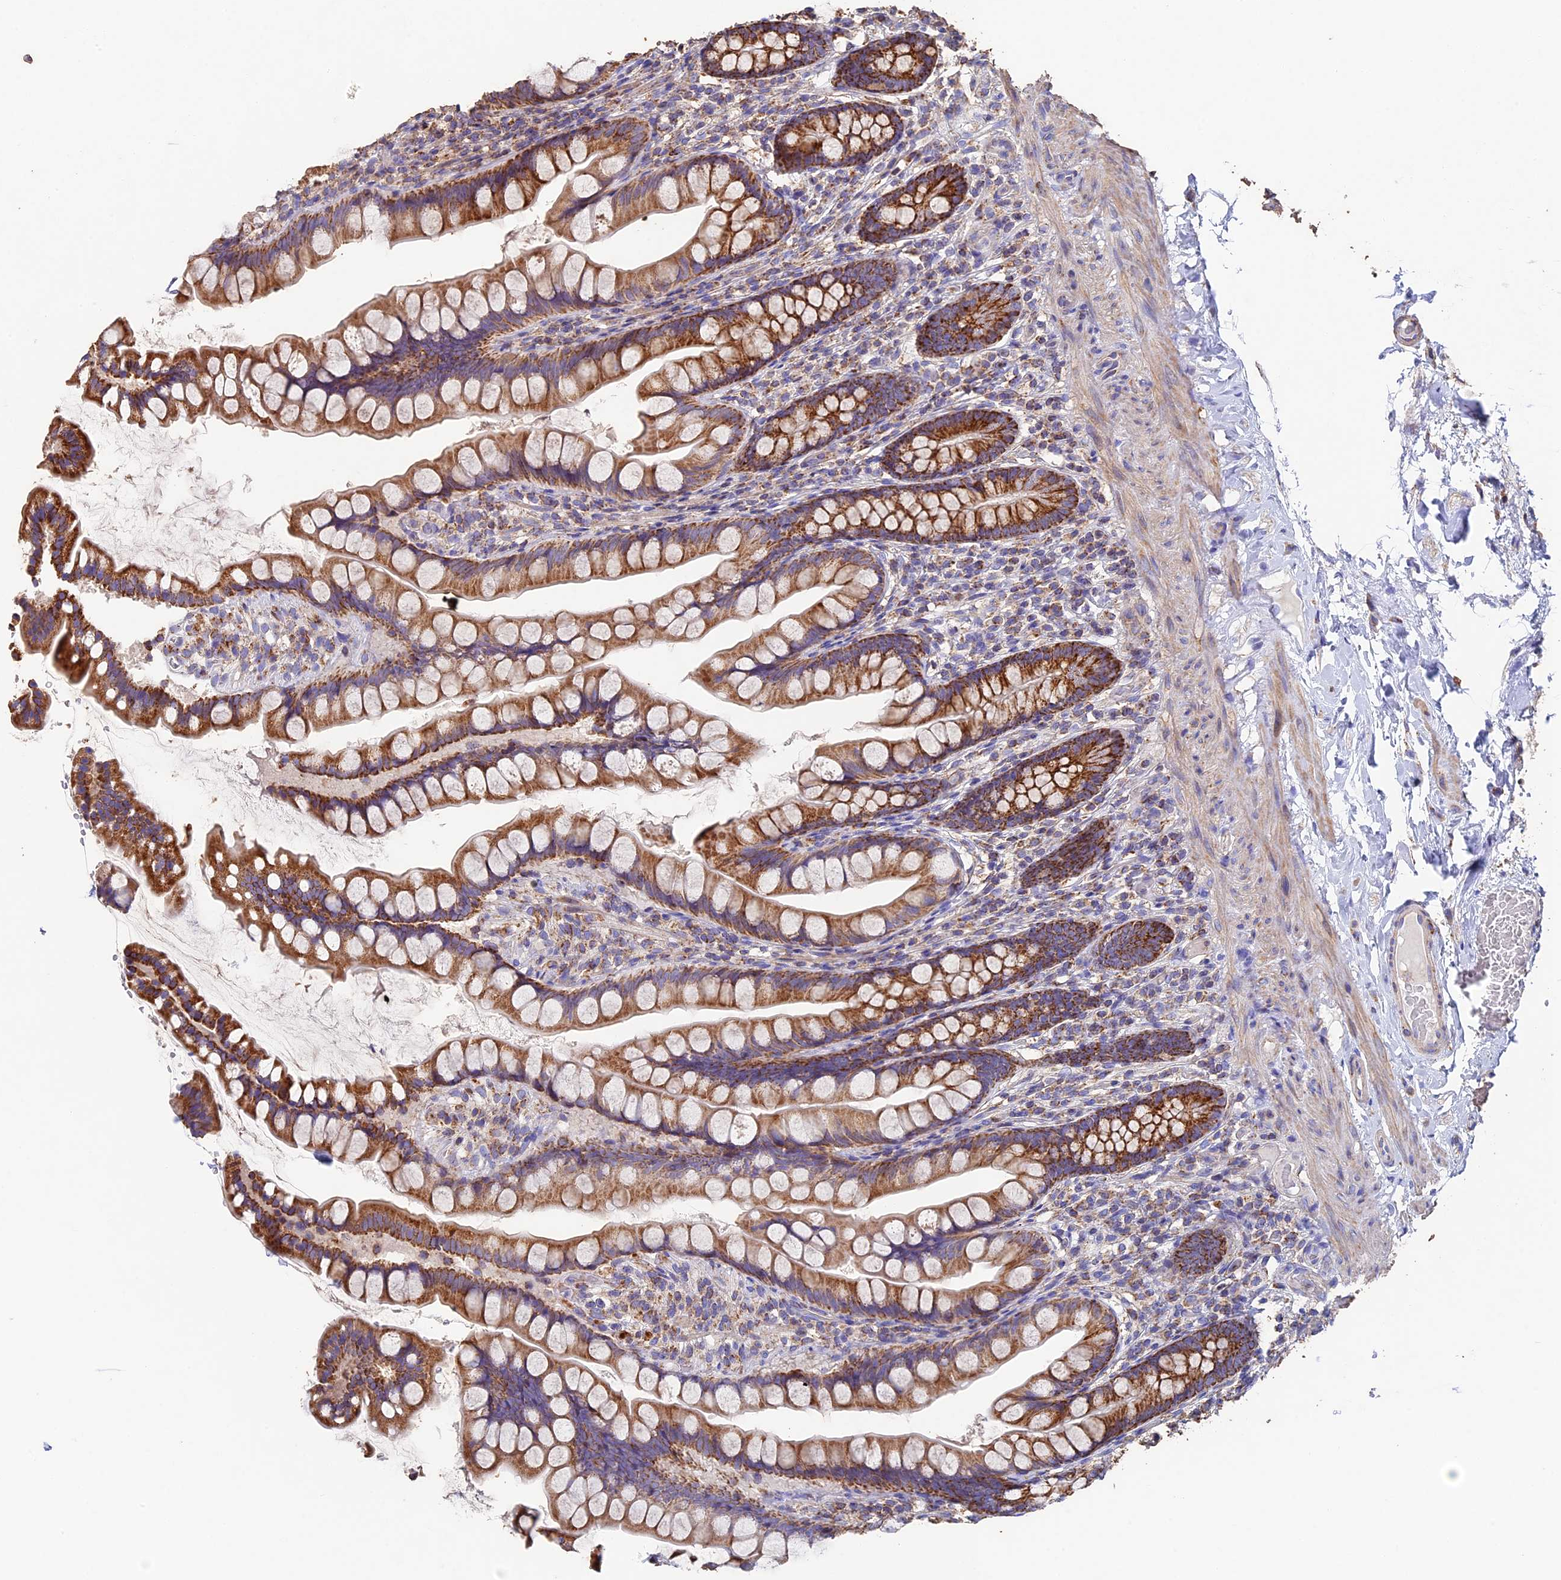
{"staining": {"intensity": "strong", "quantity": ">75%", "location": "cytoplasmic/membranous"}, "tissue": "small intestine", "cell_type": "Glandular cells", "image_type": "normal", "snomed": [{"axis": "morphology", "description": "Normal tissue, NOS"}, {"axis": "topography", "description": "Small intestine"}], "caption": "High-power microscopy captured an immunohistochemistry photomicrograph of unremarkable small intestine, revealing strong cytoplasmic/membranous expression in approximately >75% of glandular cells.", "gene": "ADAT1", "patient": {"sex": "male", "age": 70}}